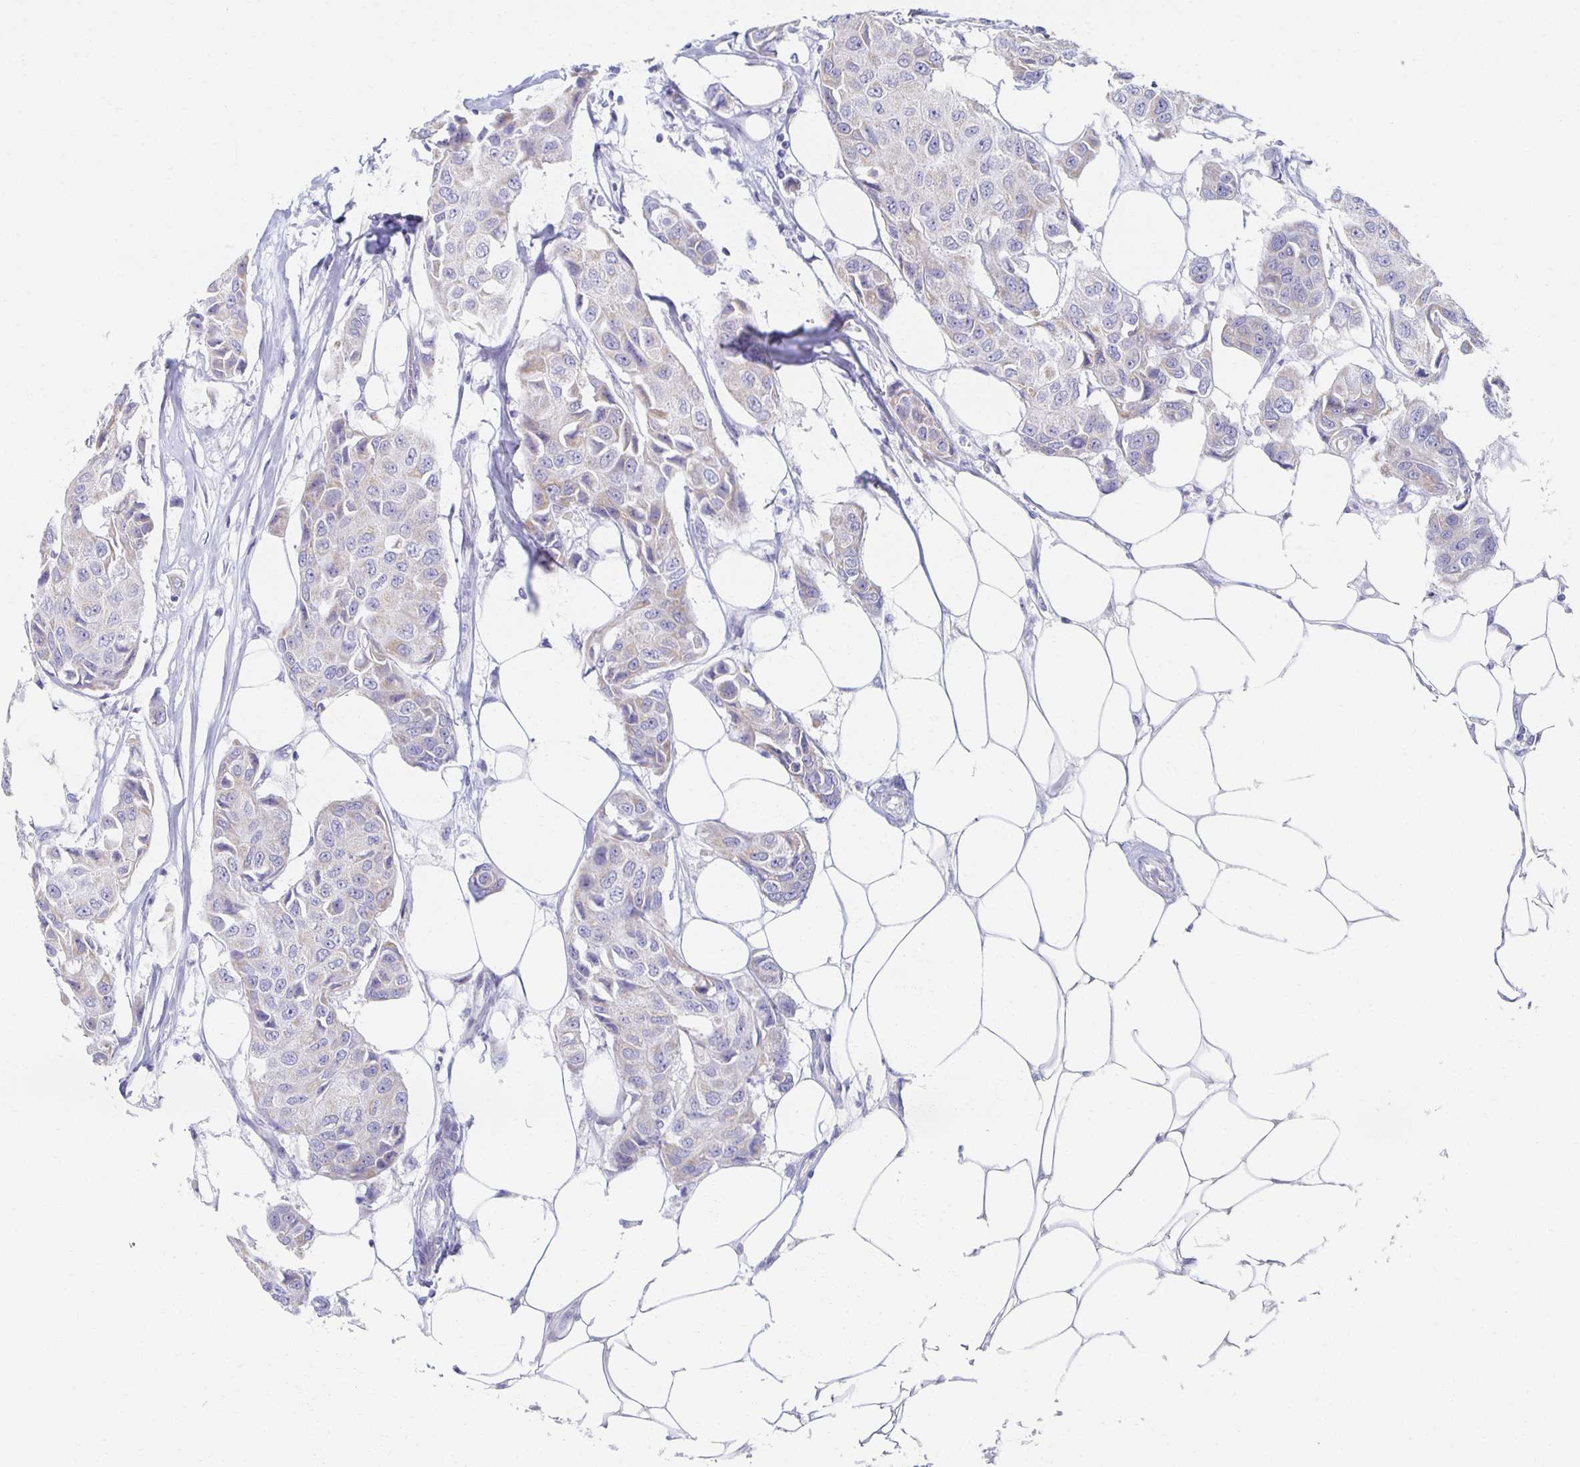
{"staining": {"intensity": "negative", "quantity": "none", "location": "none"}, "tissue": "breast cancer", "cell_type": "Tumor cells", "image_type": "cancer", "snomed": [{"axis": "morphology", "description": "Duct carcinoma"}, {"axis": "topography", "description": "Breast"}, {"axis": "topography", "description": "Lymph node"}], "caption": "There is no significant positivity in tumor cells of breast cancer (infiltrating ductal carcinoma).", "gene": "TEX44", "patient": {"sex": "female", "age": 80}}